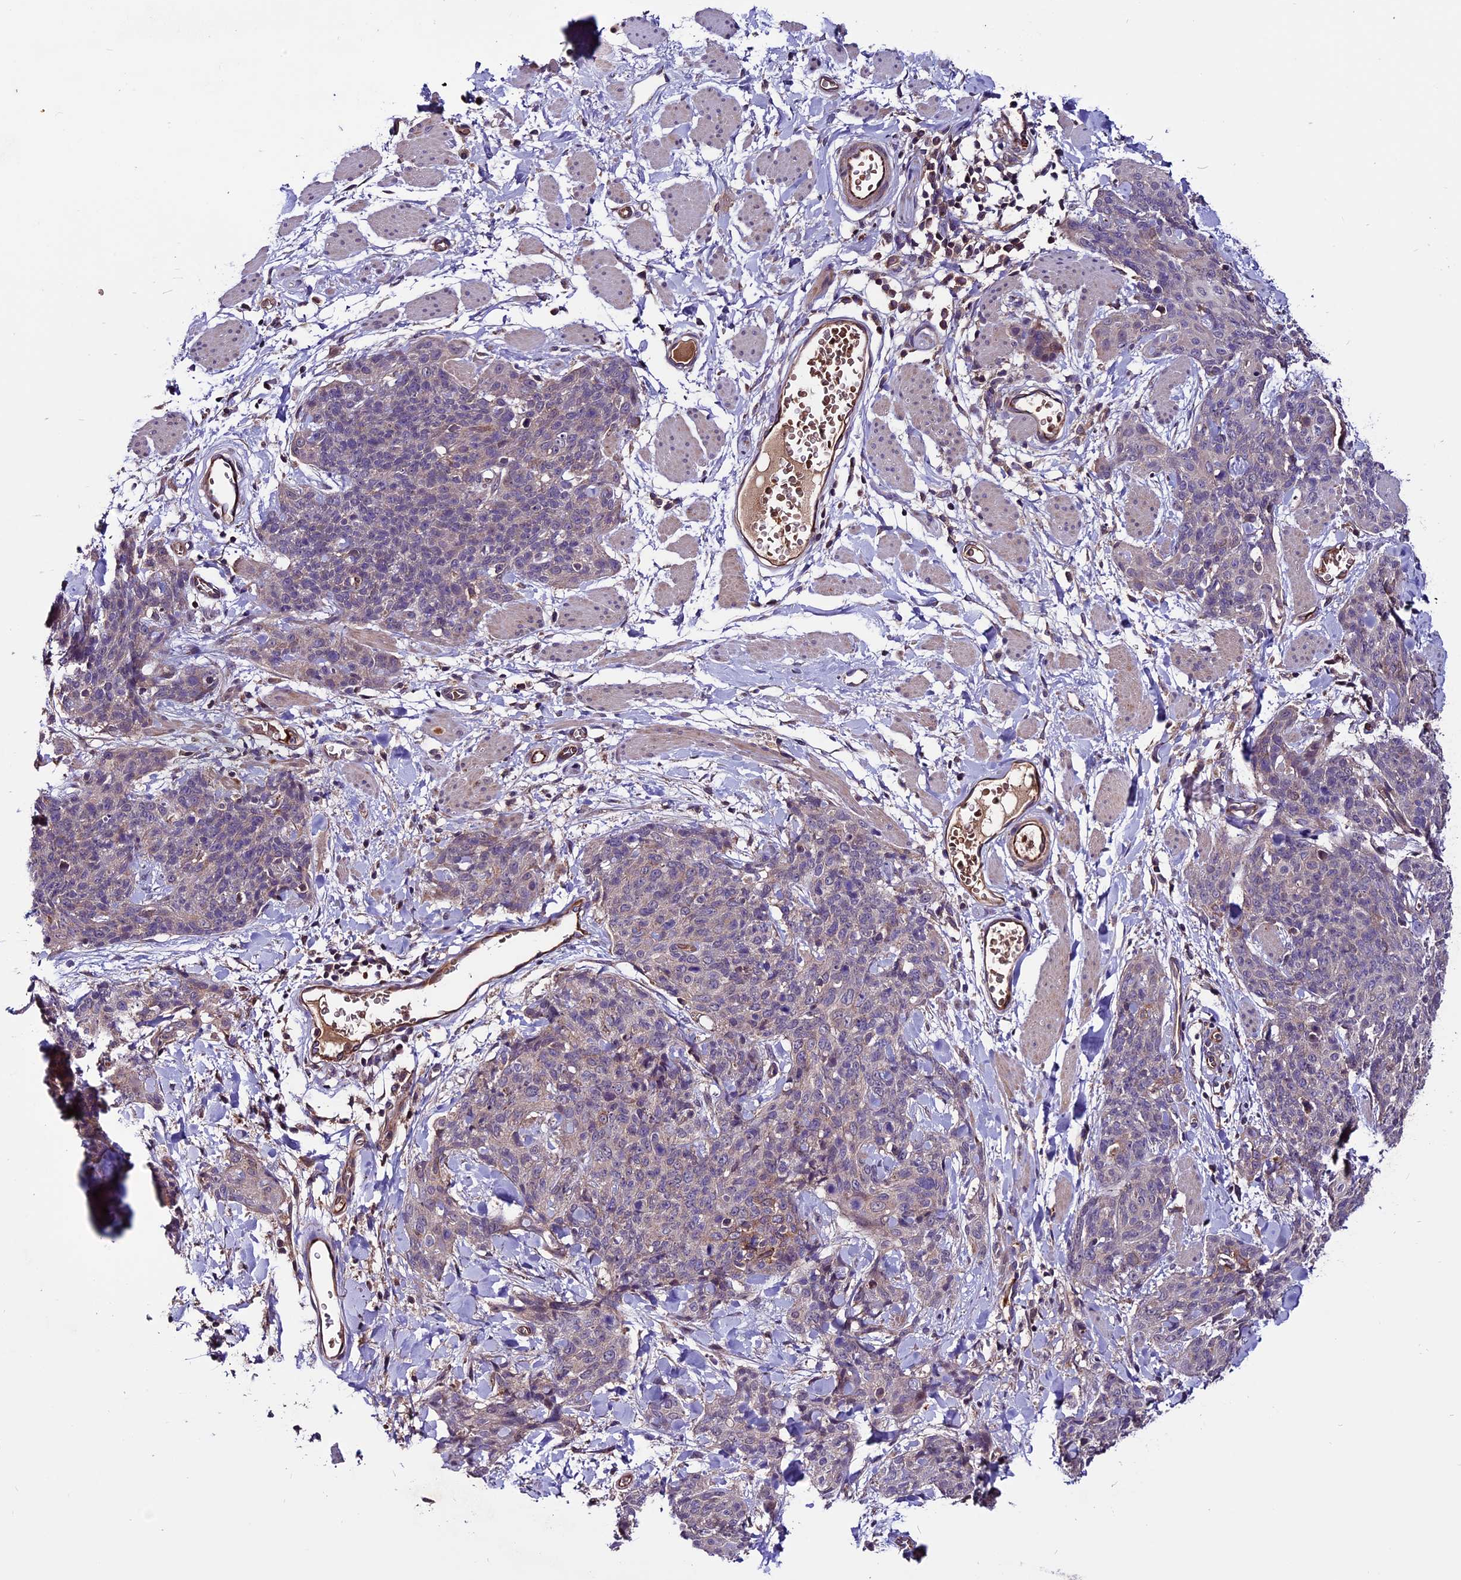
{"staining": {"intensity": "weak", "quantity": "<25%", "location": "cytoplasmic/membranous"}, "tissue": "skin cancer", "cell_type": "Tumor cells", "image_type": "cancer", "snomed": [{"axis": "morphology", "description": "Squamous cell carcinoma, NOS"}, {"axis": "topography", "description": "Skin"}, {"axis": "topography", "description": "Vulva"}], "caption": "High magnification brightfield microscopy of skin cancer stained with DAB (3,3'-diaminobenzidine) (brown) and counterstained with hematoxylin (blue): tumor cells show no significant staining.", "gene": "RINL", "patient": {"sex": "female", "age": 85}}